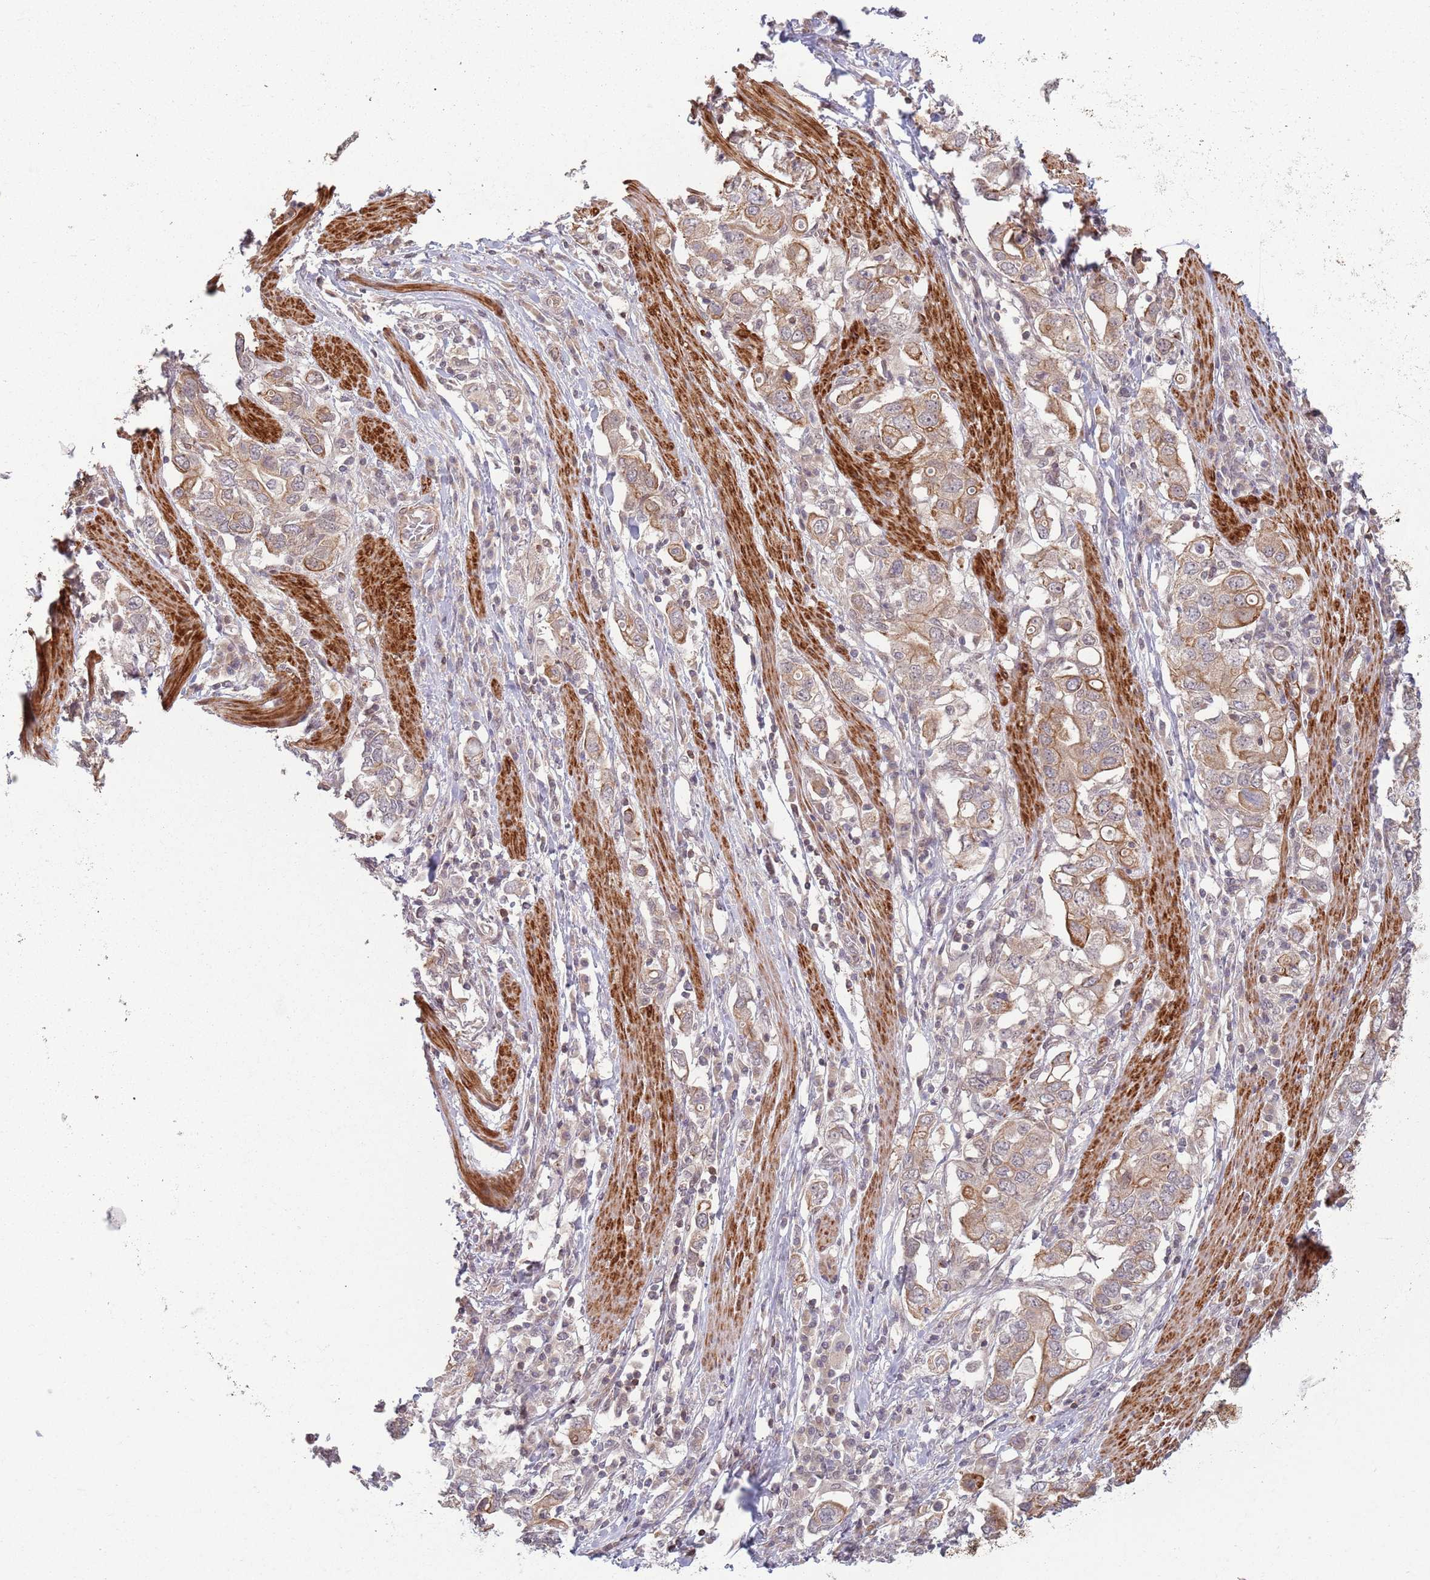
{"staining": {"intensity": "moderate", "quantity": "25%-75%", "location": "cytoplasmic/membranous"}, "tissue": "stomach cancer", "cell_type": "Tumor cells", "image_type": "cancer", "snomed": [{"axis": "morphology", "description": "Adenocarcinoma, NOS"}, {"axis": "topography", "description": "Stomach, upper"}, {"axis": "topography", "description": "Stomach"}], "caption": "The histopathology image reveals immunohistochemical staining of stomach adenocarcinoma. There is moderate cytoplasmic/membranous expression is seen in approximately 25%-75% of tumor cells.", "gene": "CCDC154", "patient": {"sex": "male", "age": 62}}